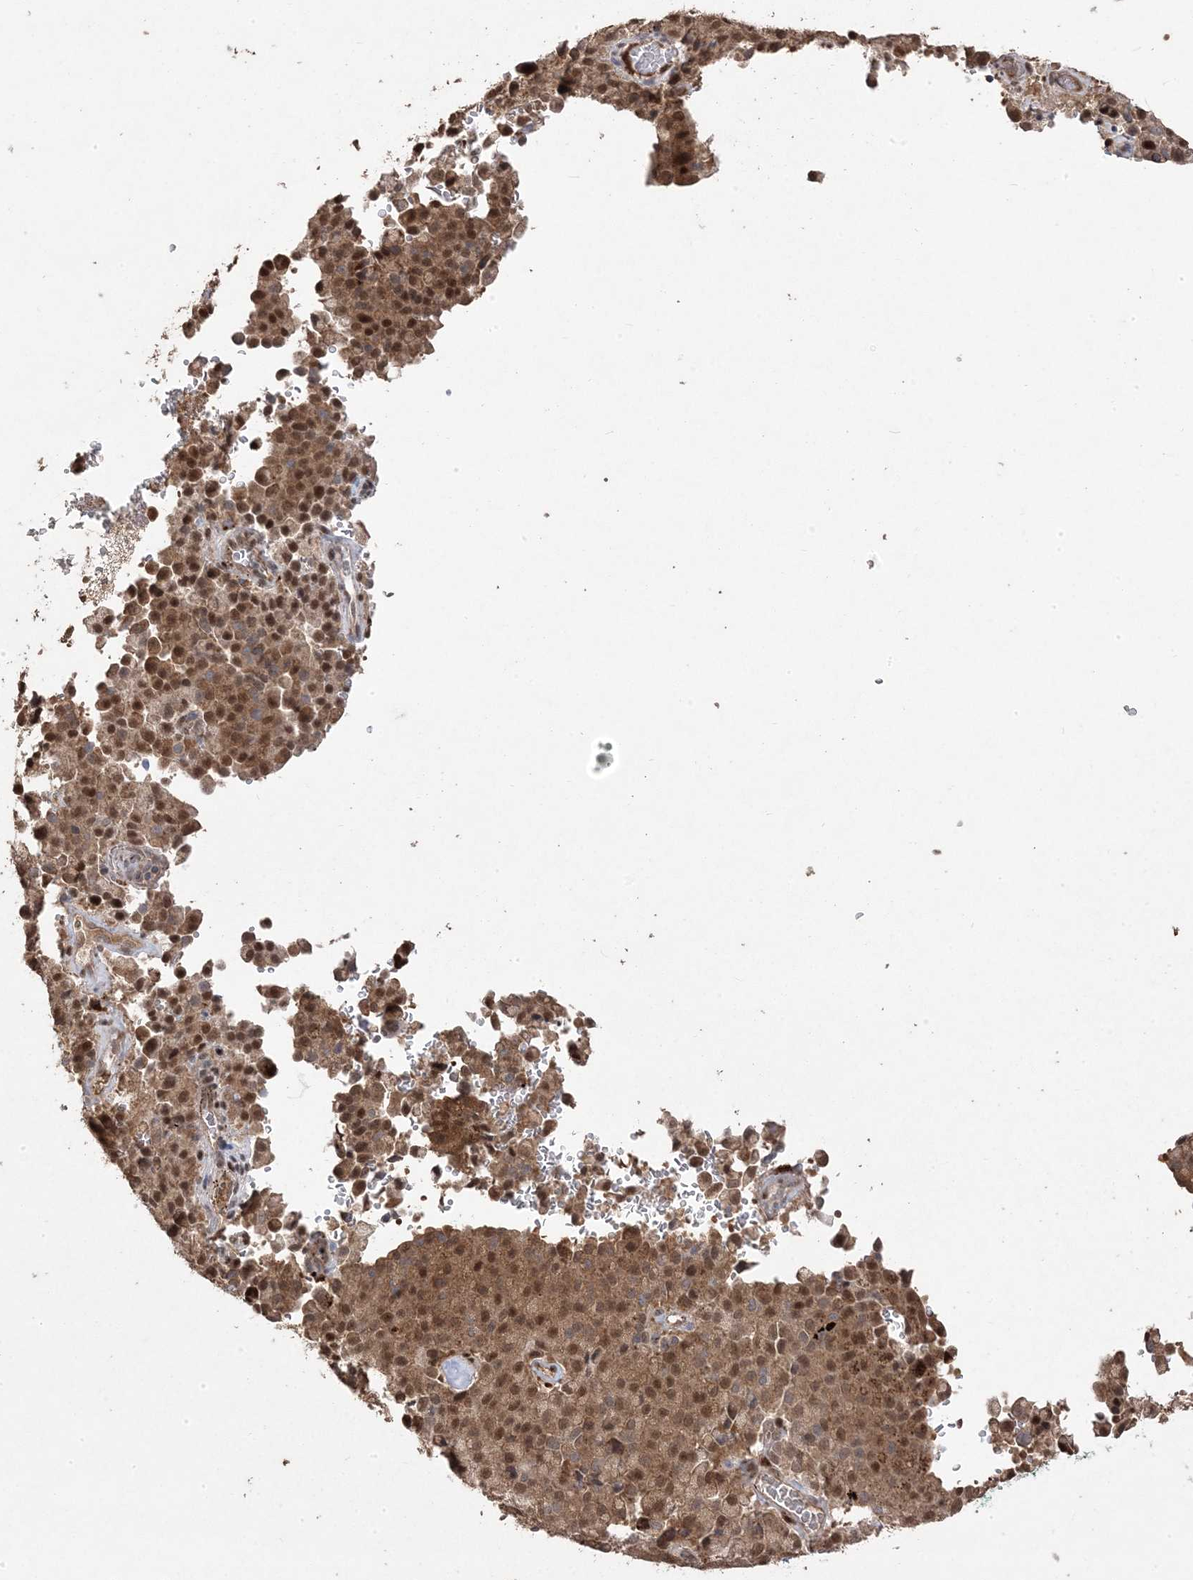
{"staining": {"intensity": "strong", "quantity": ">75%", "location": "cytoplasmic/membranous,nuclear"}, "tissue": "pancreatic cancer", "cell_type": "Tumor cells", "image_type": "cancer", "snomed": [{"axis": "morphology", "description": "Adenocarcinoma, NOS"}, {"axis": "topography", "description": "Pancreas"}], "caption": "Brown immunohistochemical staining in human pancreatic cancer demonstrates strong cytoplasmic/membranous and nuclear expression in approximately >75% of tumor cells.", "gene": "PPOX", "patient": {"sex": "male", "age": 65}}